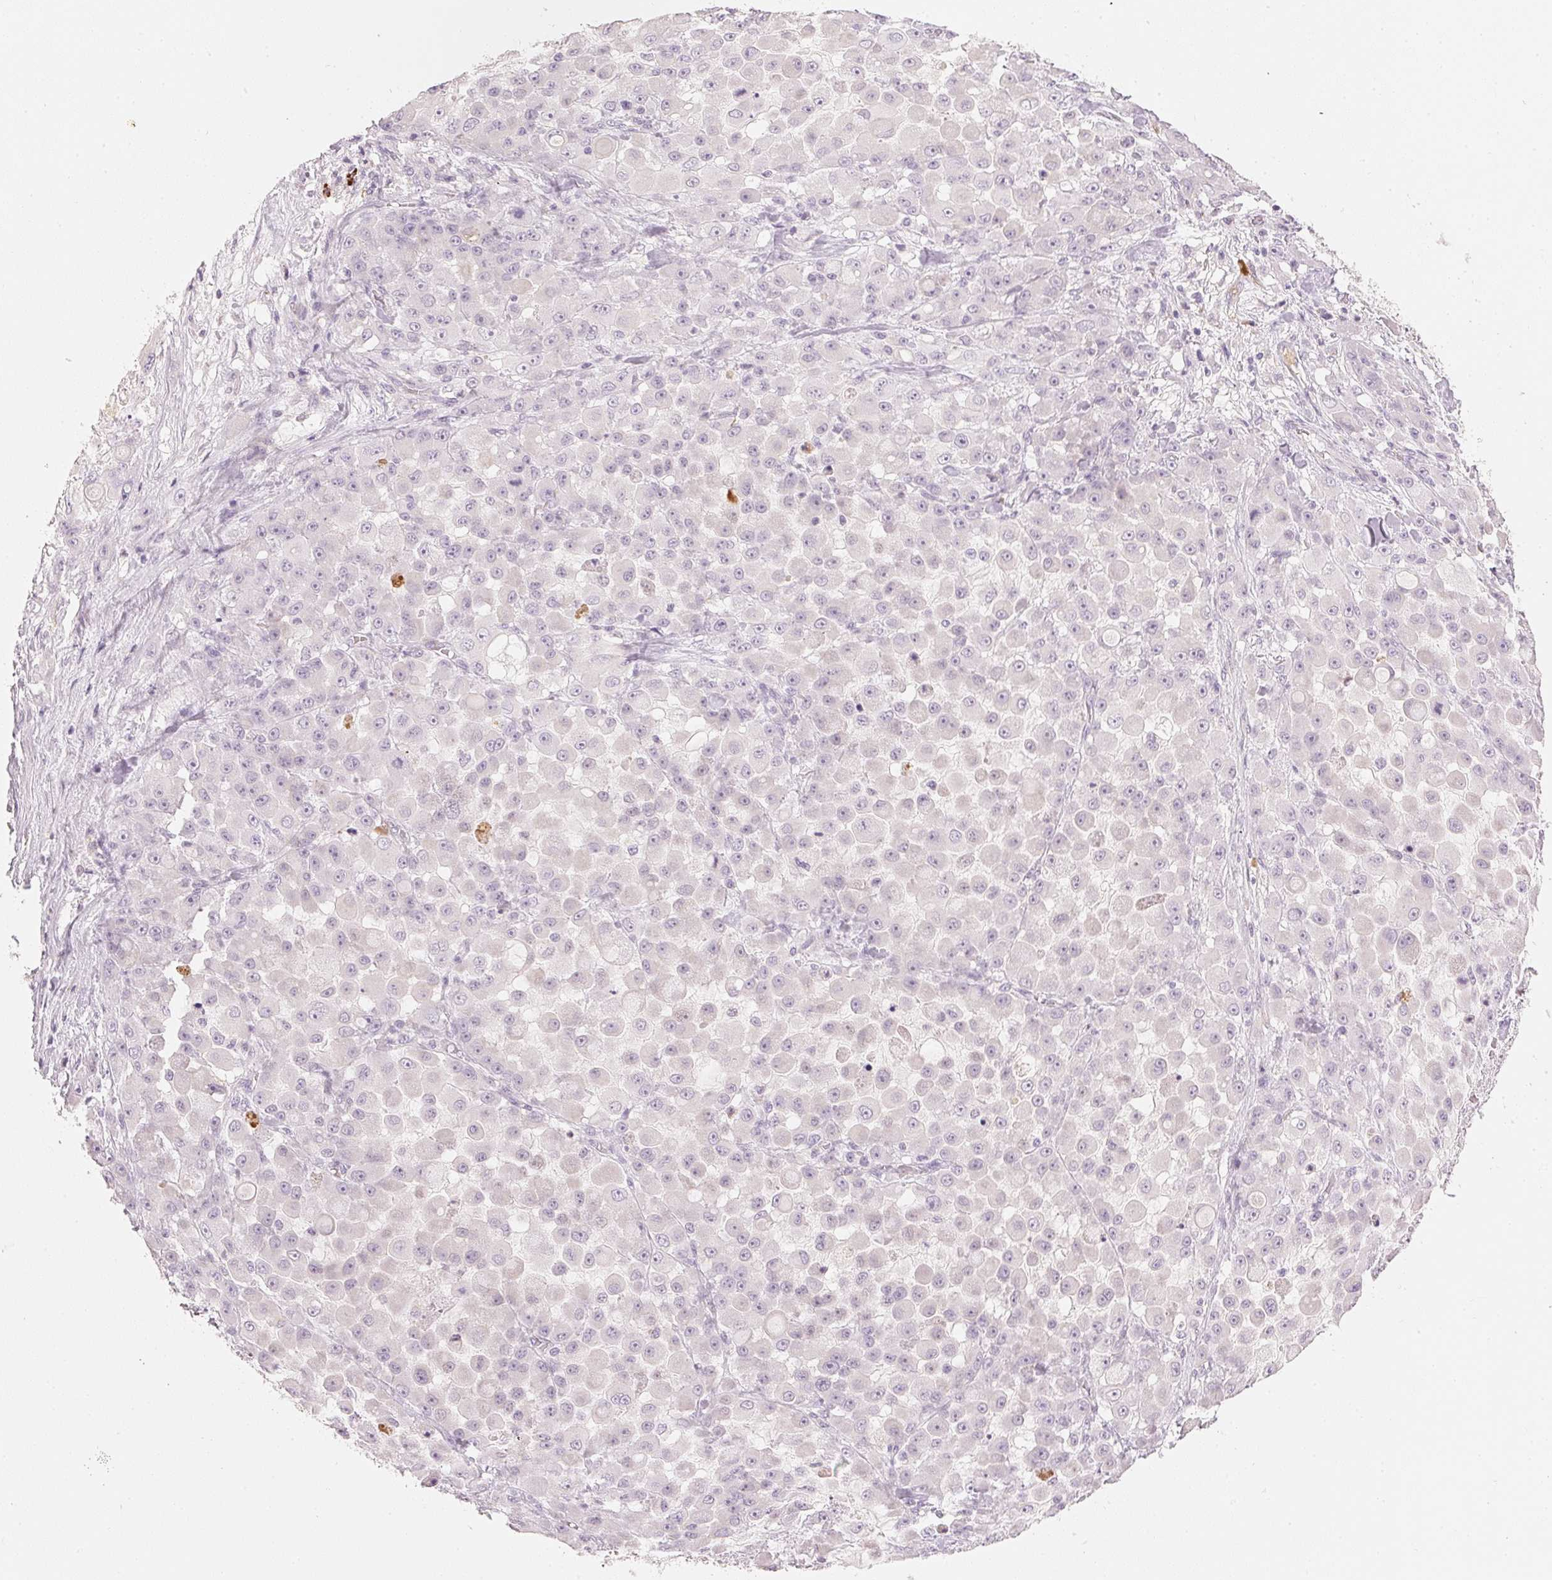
{"staining": {"intensity": "negative", "quantity": "none", "location": "none"}, "tissue": "stomach cancer", "cell_type": "Tumor cells", "image_type": "cancer", "snomed": [{"axis": "morphology", "description": "Adenocarcinoma, NOS"}, {"axis": "topography", "description": "Stomach"}], "caption": "An image of stomach adenocarcinoma stained for a protein reveals no brown staining in tumor cells.", "gene": "RMDN2", "patient": {"sex": "female", "age": 76}}